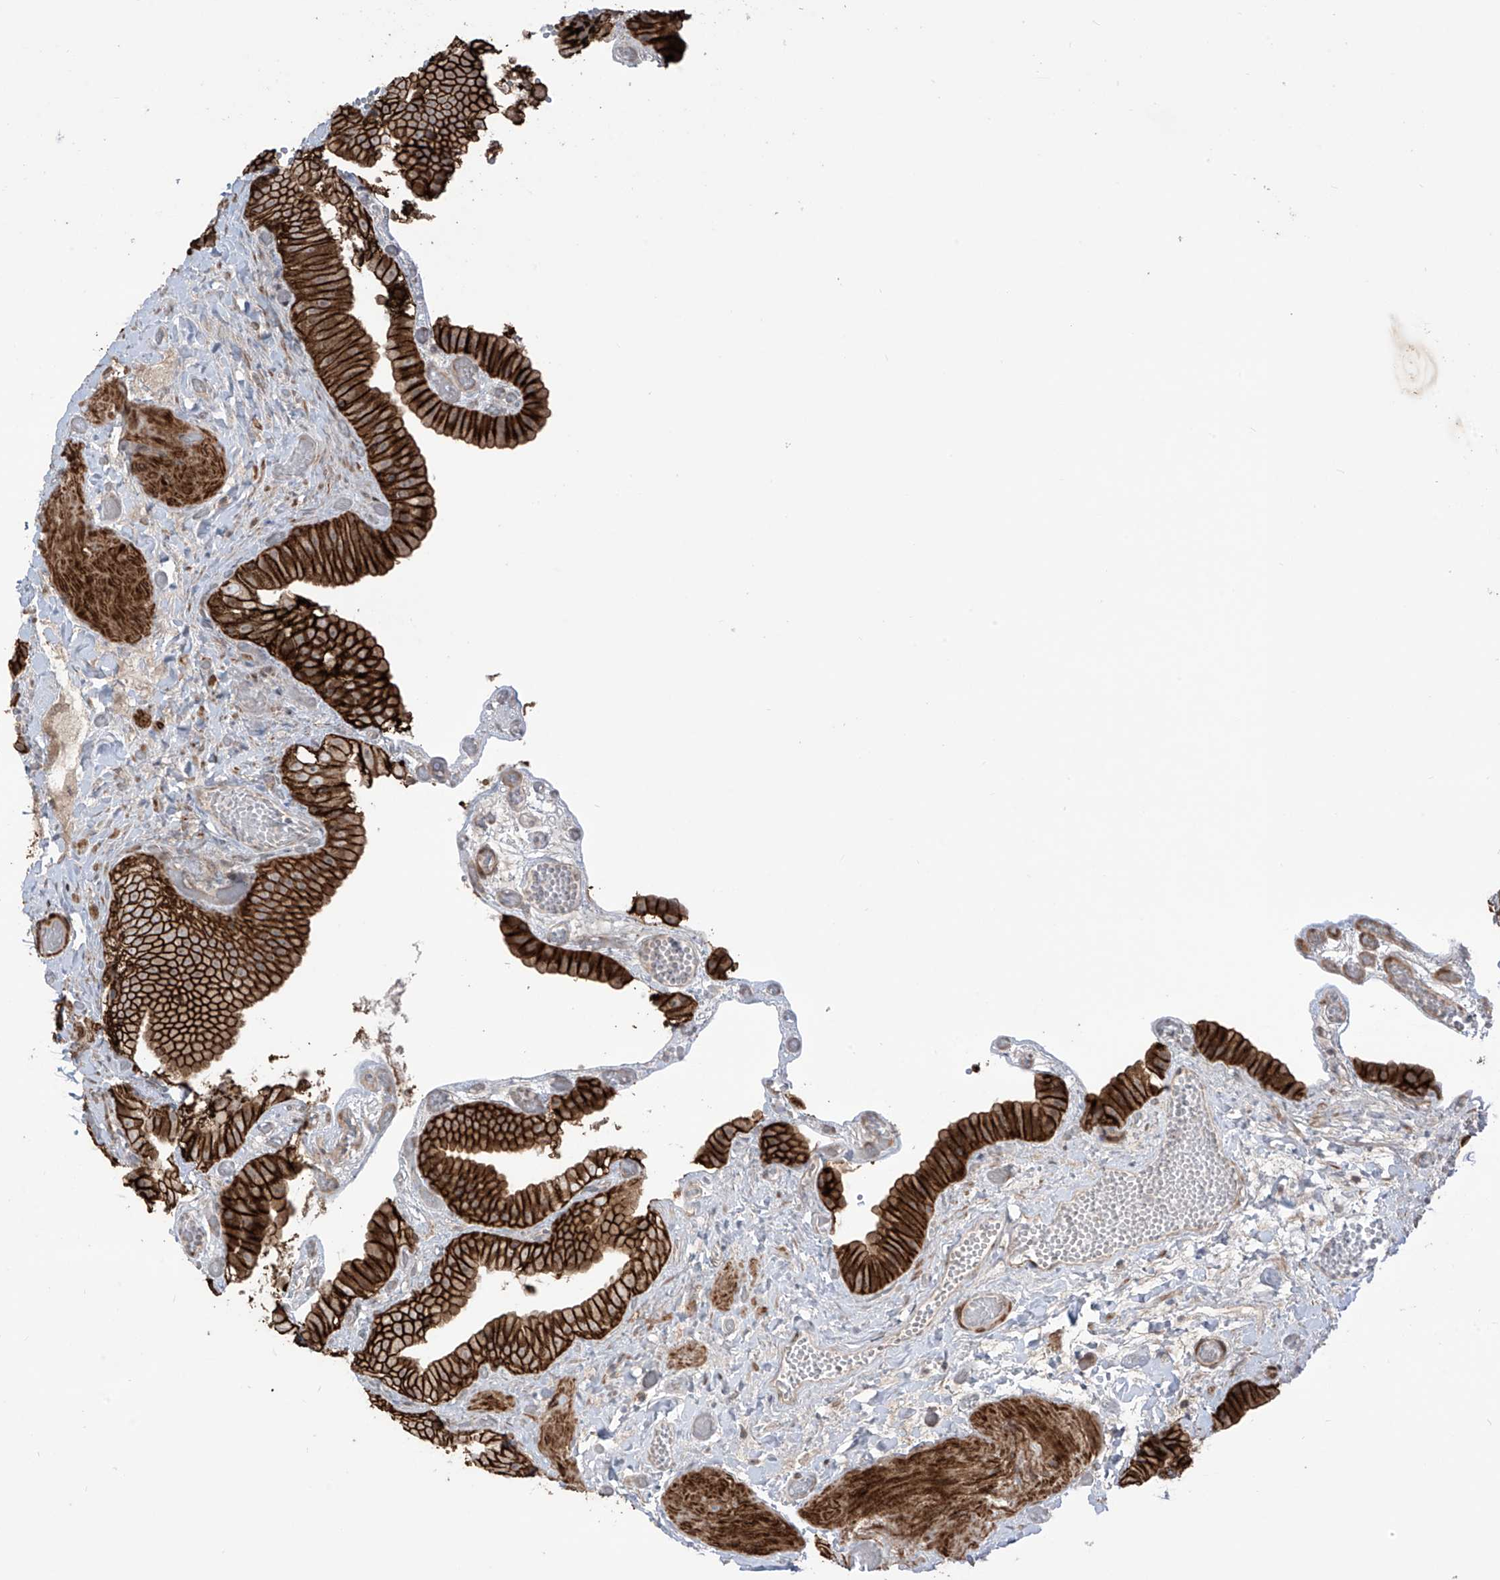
{"staining": {"intensity": "strong", "quantity": ">75%", "location": "cytoplasmic/membranous"}, "tissue": "gallbladder", "cell_type": "Glandular cells", "image_type": "normal", "snomed": [{"axis": "morphology", "description": "Normal tissue, NOS"}, {"axis": "topography", "description": "Gallbladder"}], "caption": "The photomicrograph demonstrates a brown stain indicating the presence of a protein in the cytoplasmic/membranous of glandular cells in gallbladder.", "gene": "LRRC74A", "patient": {"sex": "female", "age": 64}}